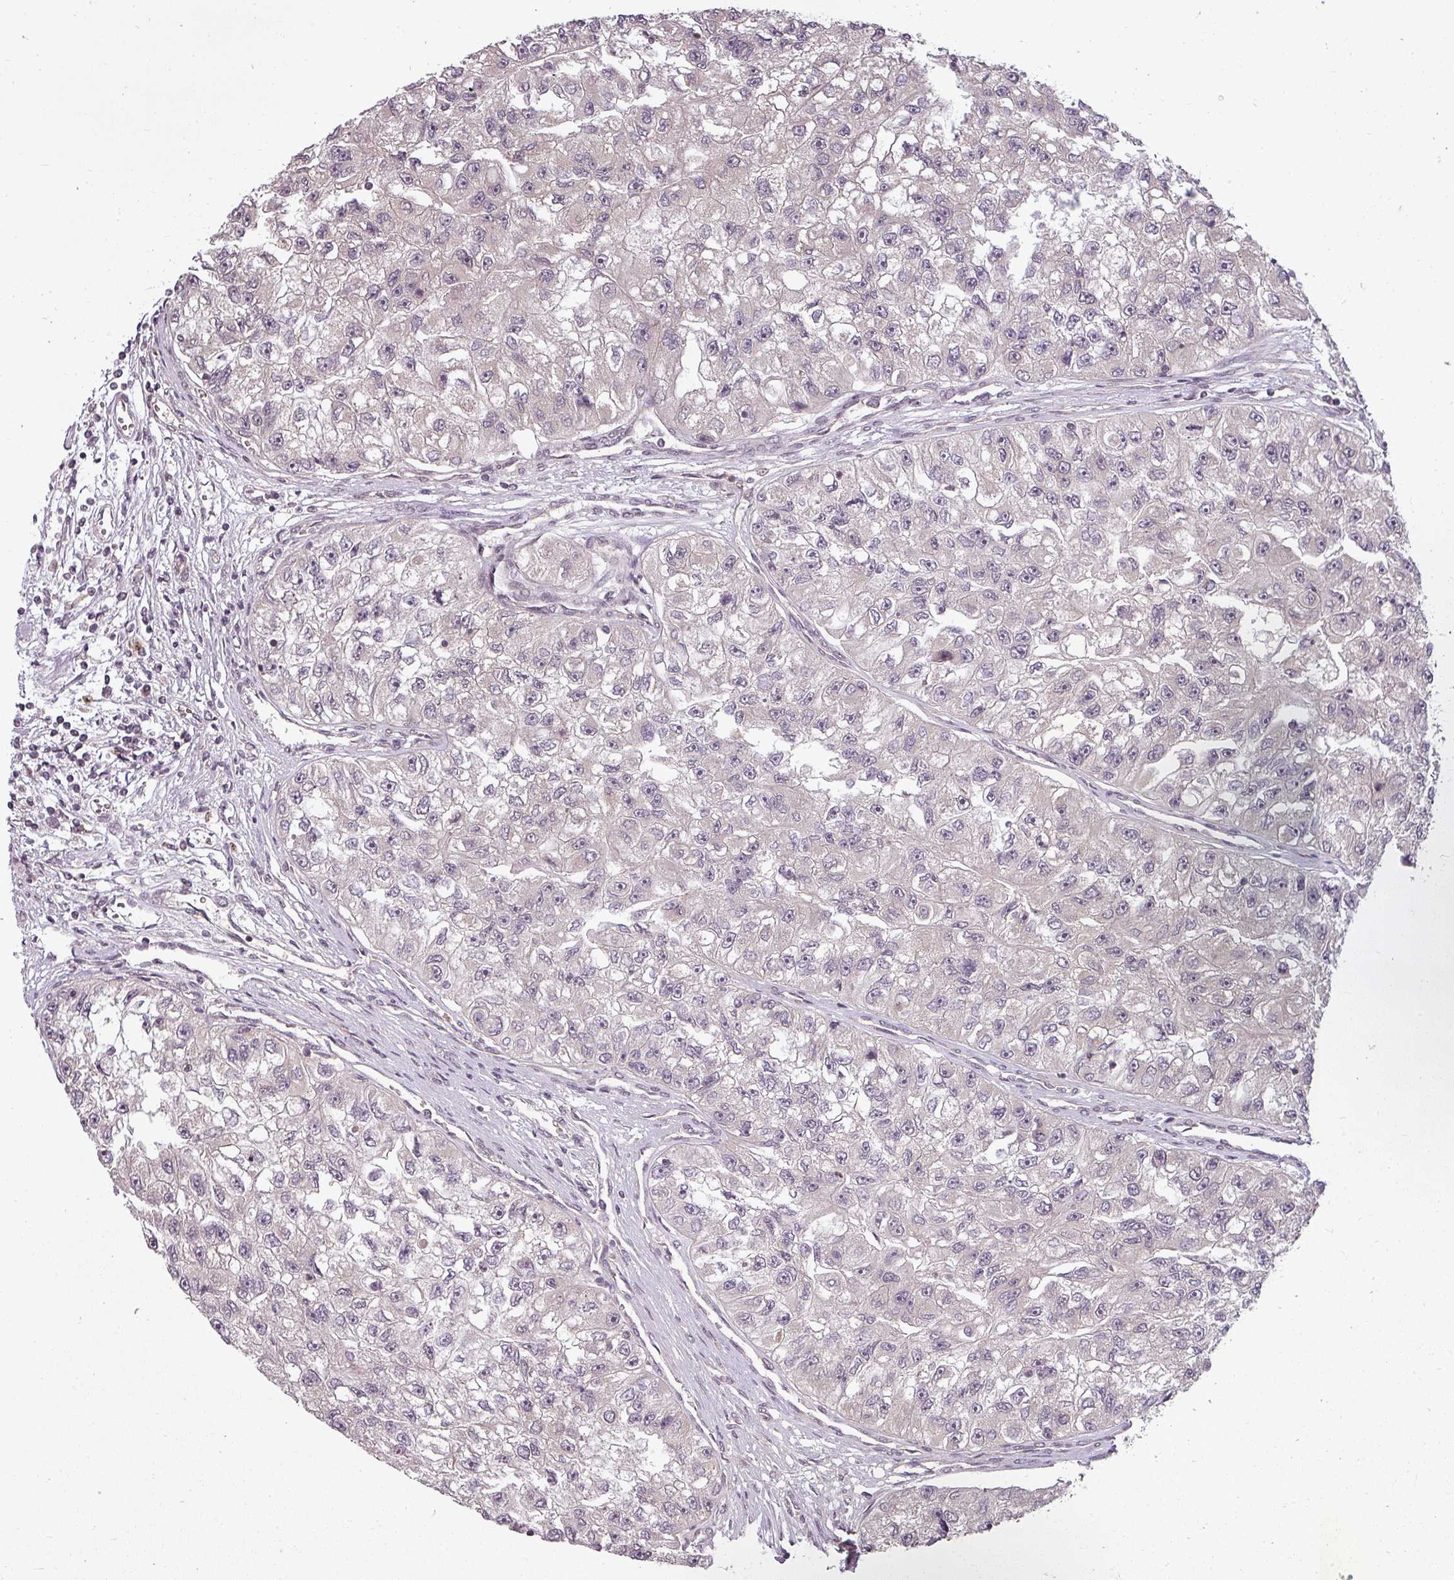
{"staining": {"intensity": "negative", "quantity": "none", "location": "none"}, "tissue": "renal cancer", "cell_type": "Tumor cells", "image_type": "cancer", "snomed": [{"axis": "morphology", "description": "Adenocarcinoma, NOS"}, {"axis": "topography", "description": "Kidney"}], "caption": "DAB (3,3'-diaminobenzidine) immunohistochemical staining of human renal cancer (adenocarcinoma) demonstrates no significant expression in tumor cells.", "gene": "CLIC1", "patient": {"sex": "male", "age": 63}}